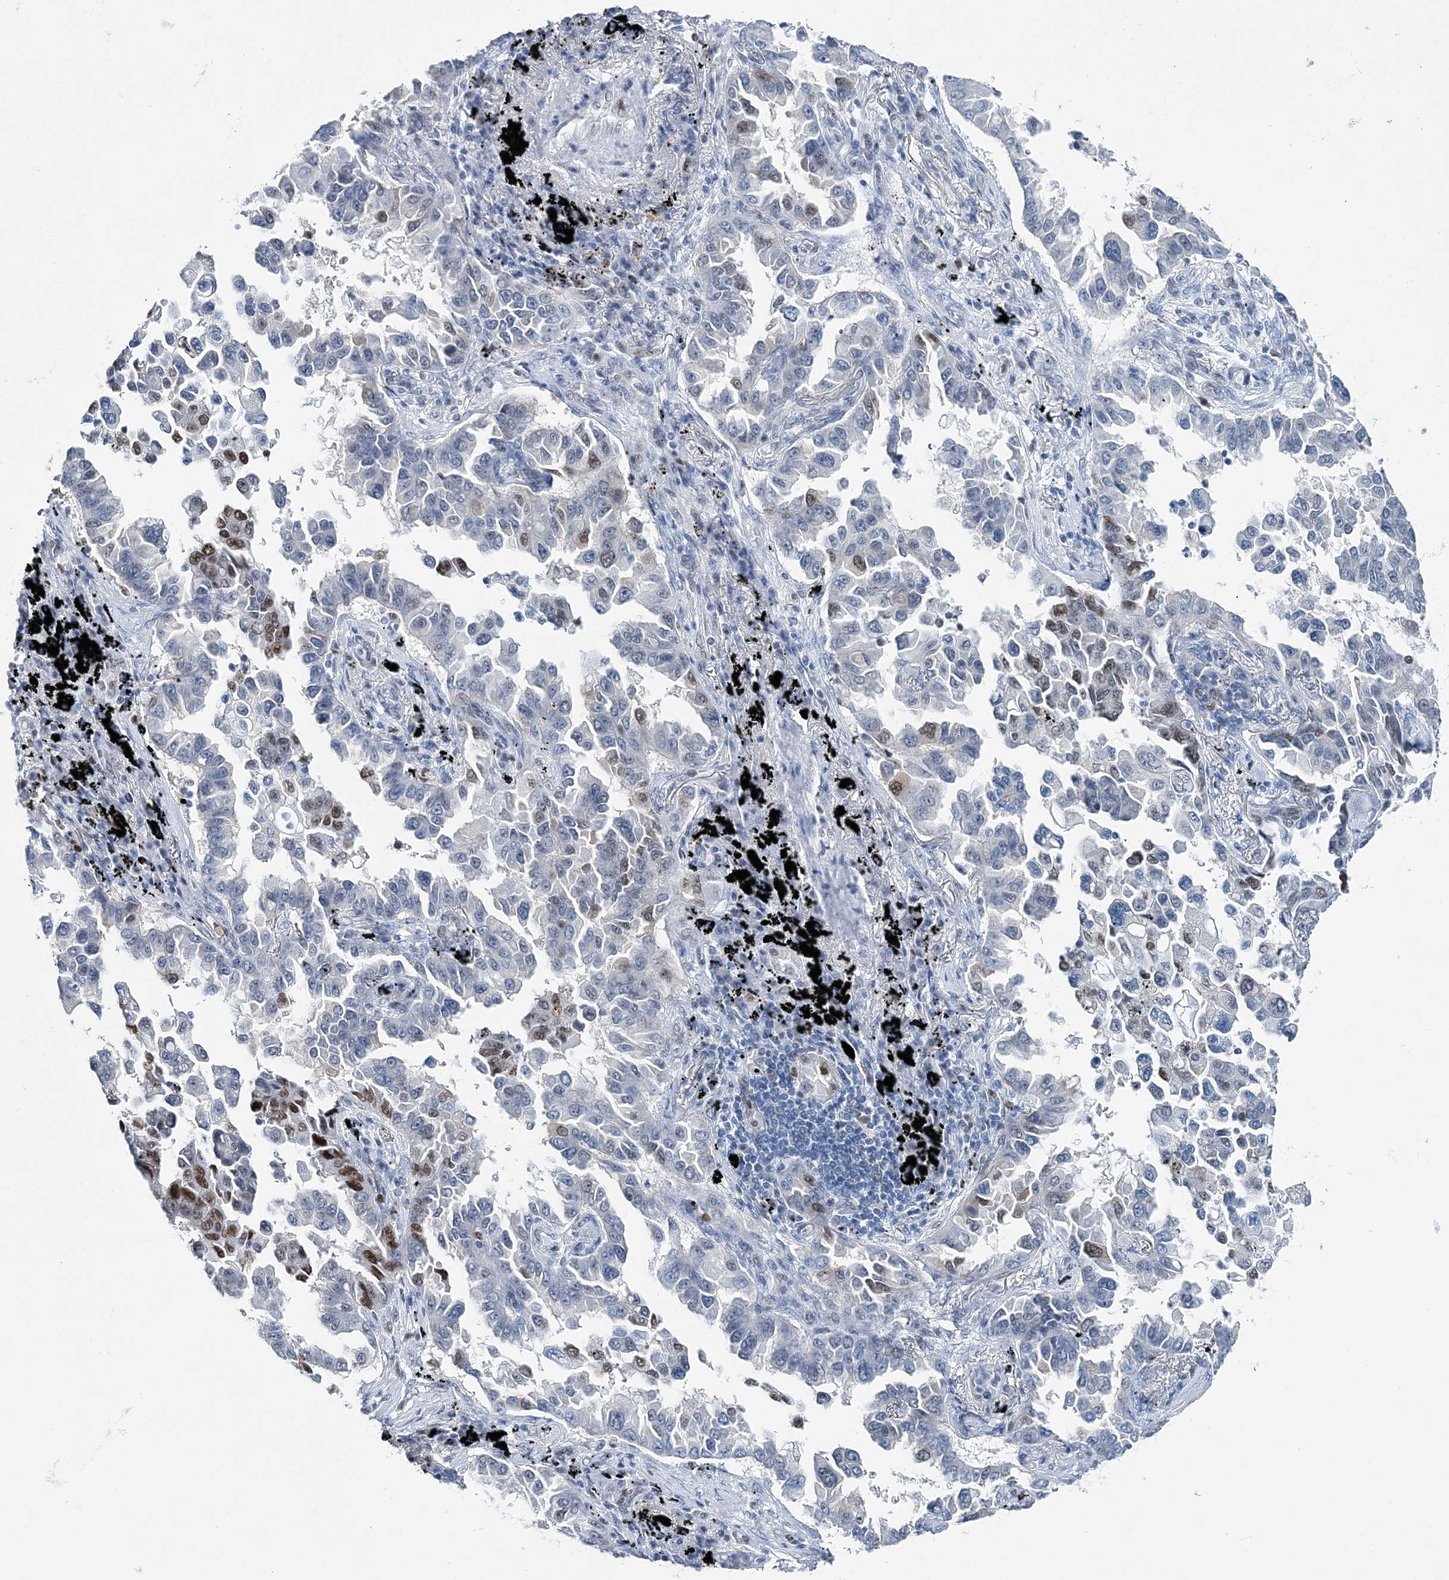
{"staining": {"intensity": "moderate", "quantity": "<25%", "location": "nuclear"}, "tissue": "lung cancer", "cell_type": "Tumor cells", "image_type": "cancer", "snomed": [{"axis": "morphology", "description": "Adenocarcinoma, NOS"}, {"axis": "topography", "description": "Lung"}], "caption": "The micrograph demonstrates immunohistochemical staining of lung cancer (adenocarcinoma). There is moderate nuclear expression is appreciated in about <25% of tumor cells. (Brightfield microscopy of DAB IHC at high magnification).", "gene": "HAT1", "patient": {"sex": "female", "age": 67}}